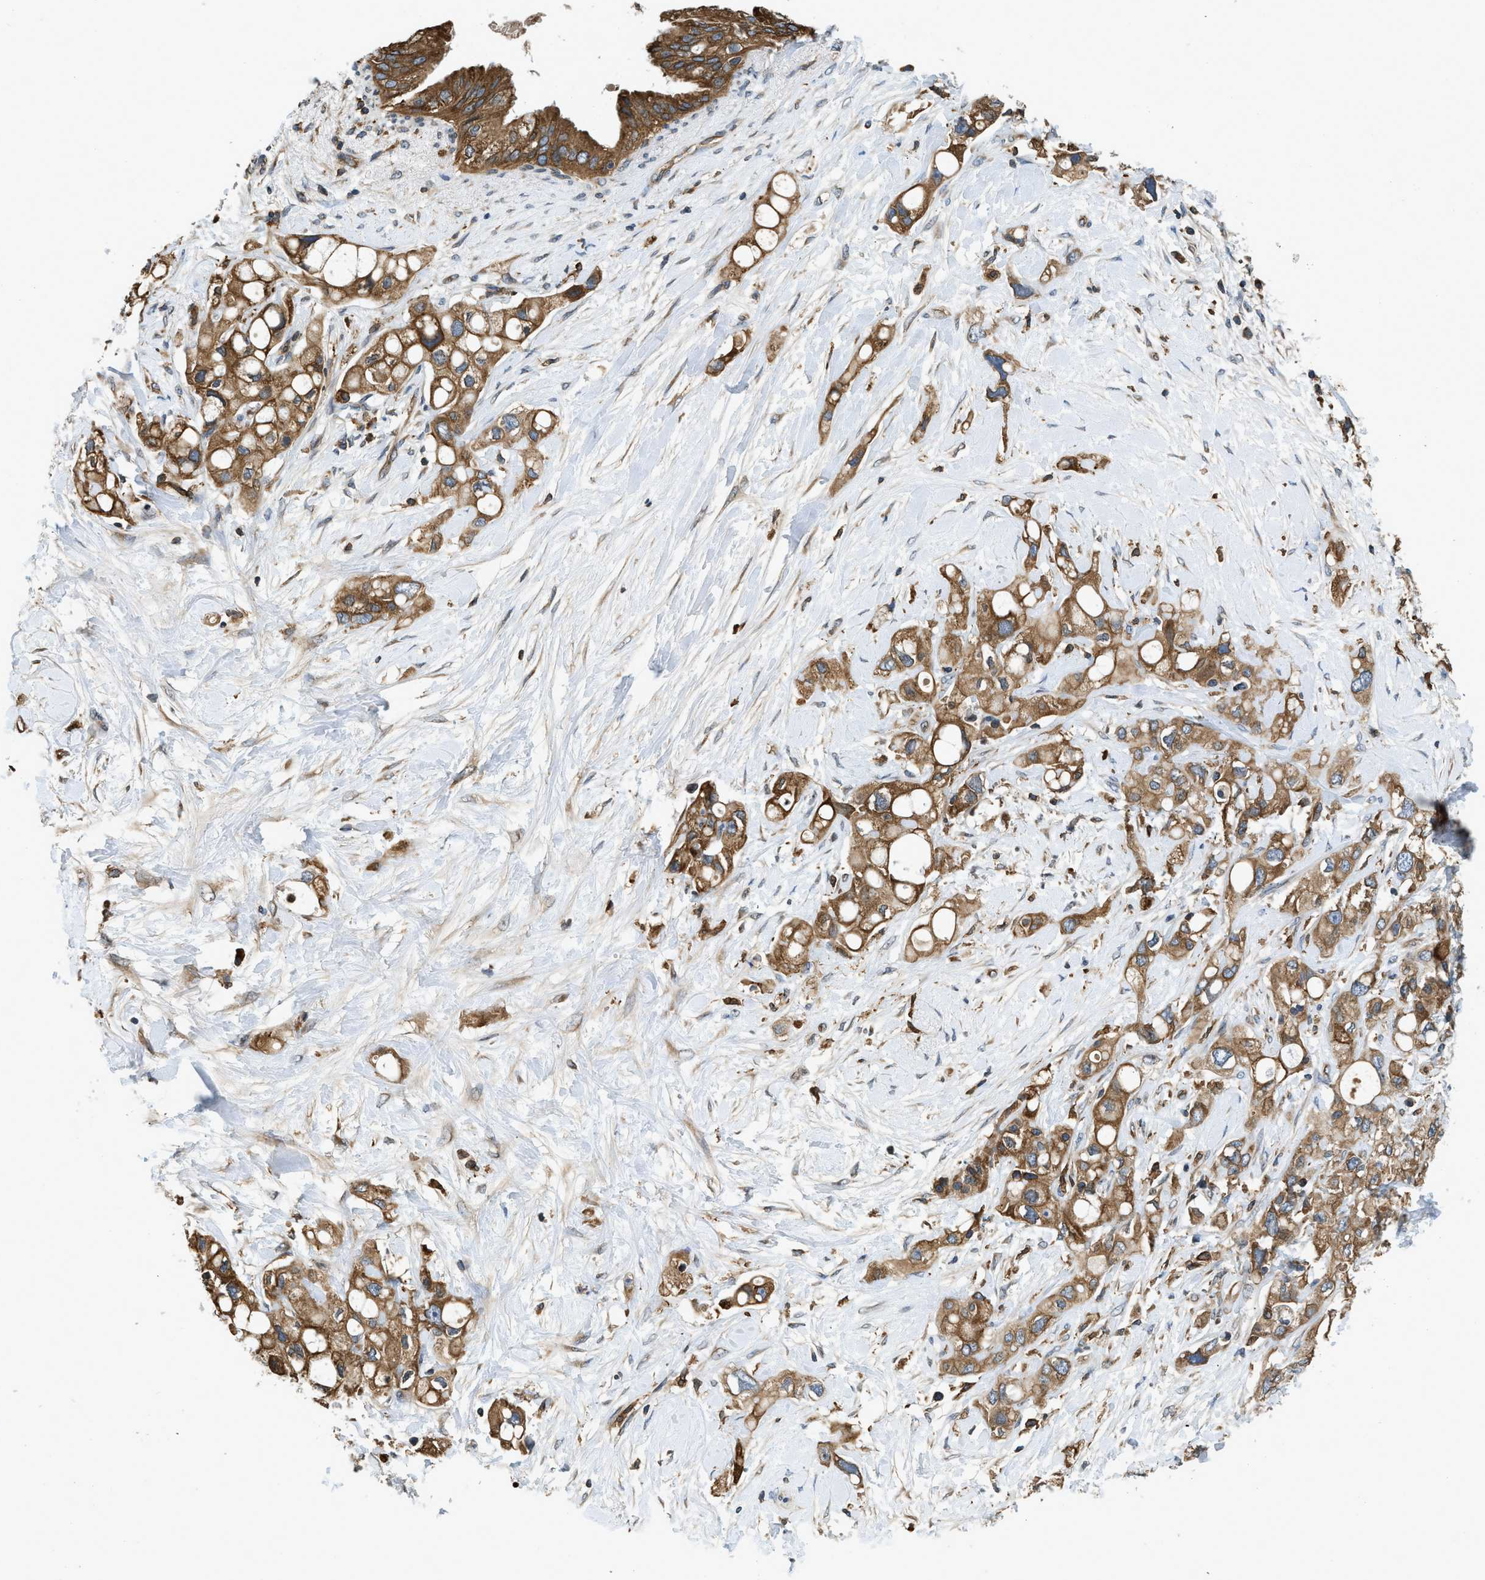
{"staining": {"intensity": "moderate", "quantity": ">75%", "location": "cytoplasmic/membranous"}, "tissue": "pancreatic cancer", "cell_type": "Tumor cells", "image_type": "cancer", "snomed": [{"axis": "morphology", "description": "Adenocarcinoma, NOS"}, {"axis": "topography", "description": "Pancreas"}], "caption": "Pancreatic adenocarcinoma stained for a protein (brown) demonstrates moderate cytoplasmic/membranous positive expression in approximately >75% of tumor cells.", "gene": "BCAP31", "patient": {"sex": "female", "age": 56}}